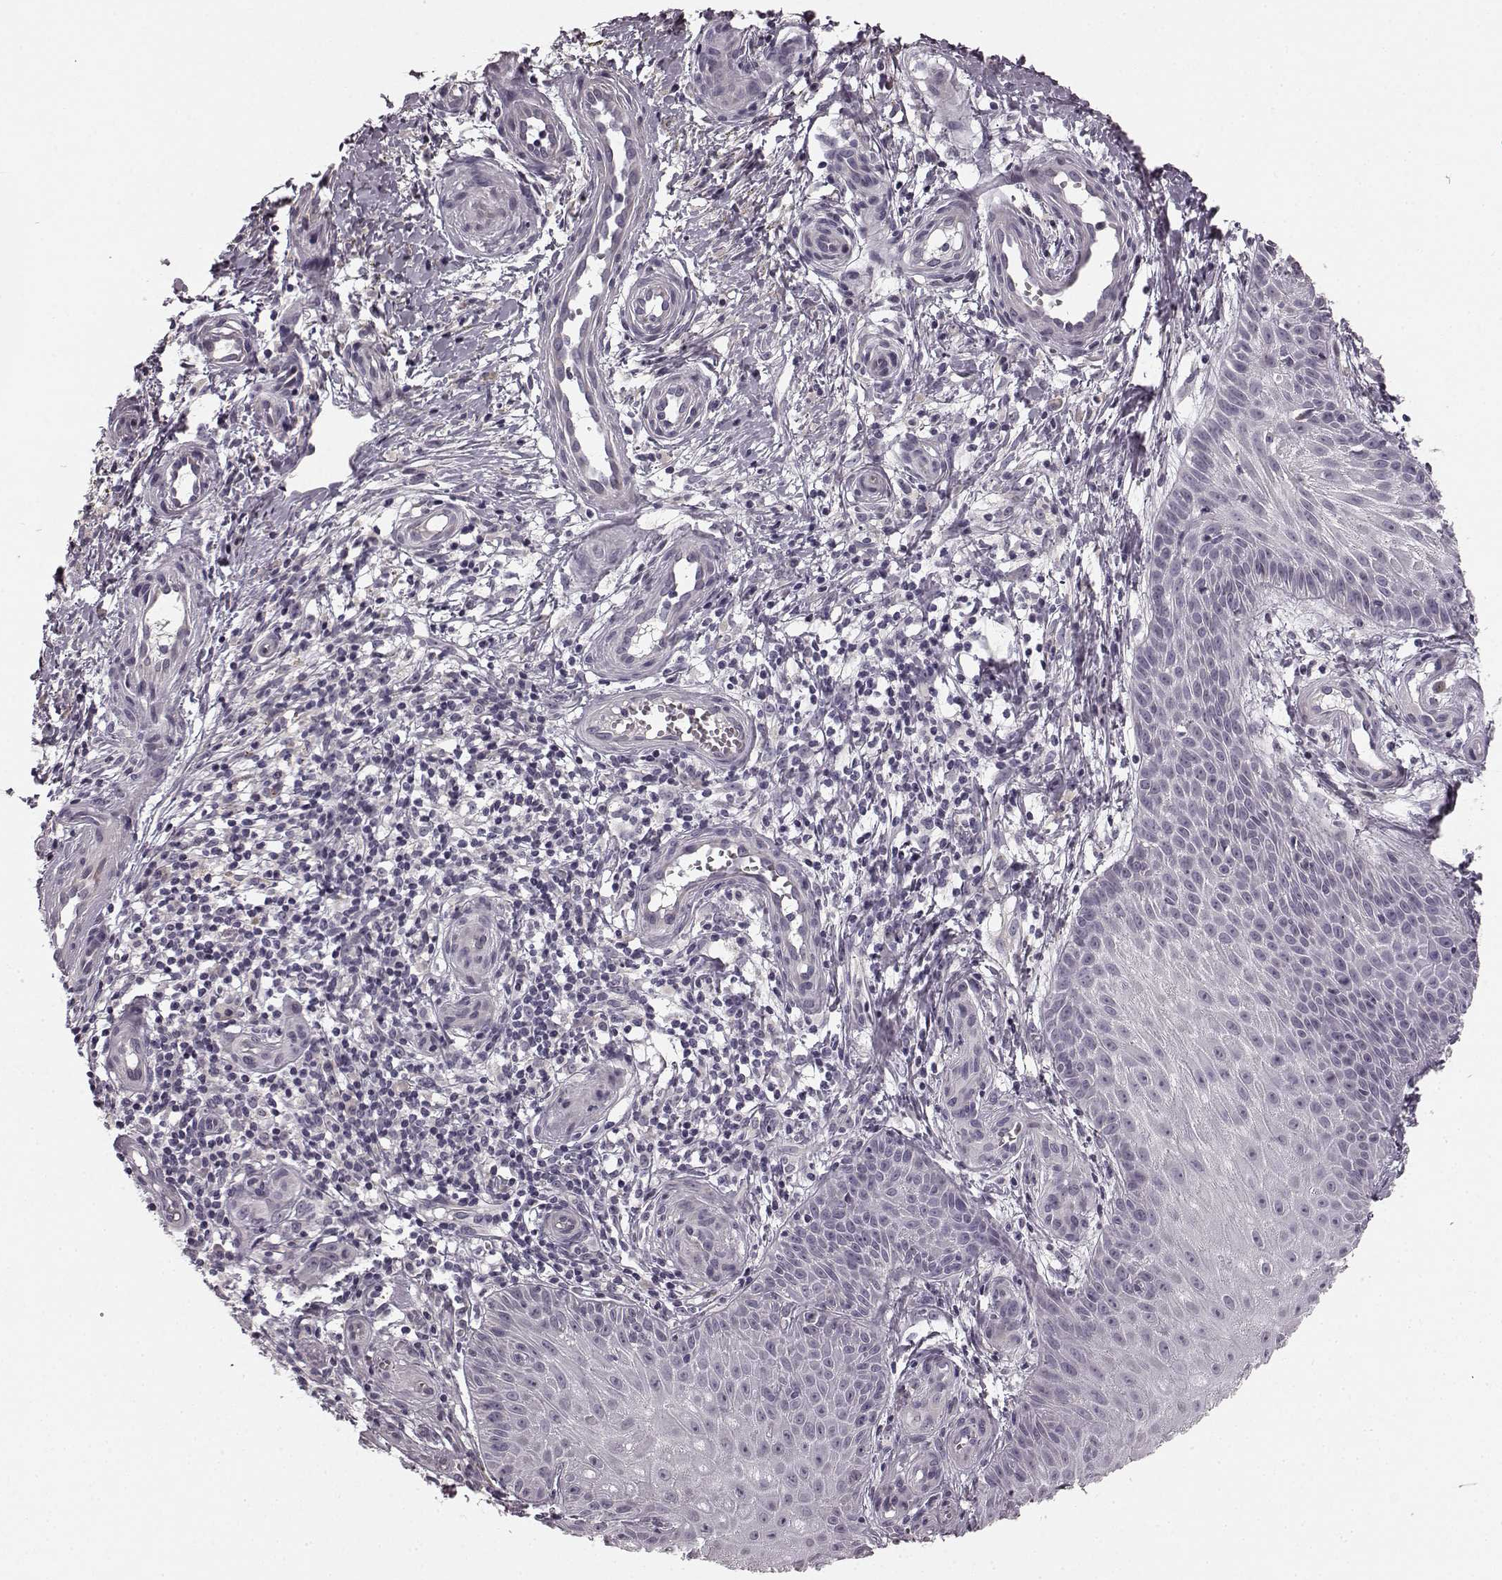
{"staining": {"intensity": "negative", "quantity": "none", "location": "none"}, "tissue": "melanoma", "cell_type": "Tumor cells", "image_type": "cancer", "snomed": [{"axis": "morphology", "description": "Malignant melanoma, NOS"}, {"axis": "topography", "description": "Skin"}], "caption": "This is an IHC micrograph of human malignant melanoma. There is no staining in tumor cells.", "gene": "FAM234B", "patient": {"sex": "female", "age": 53}}